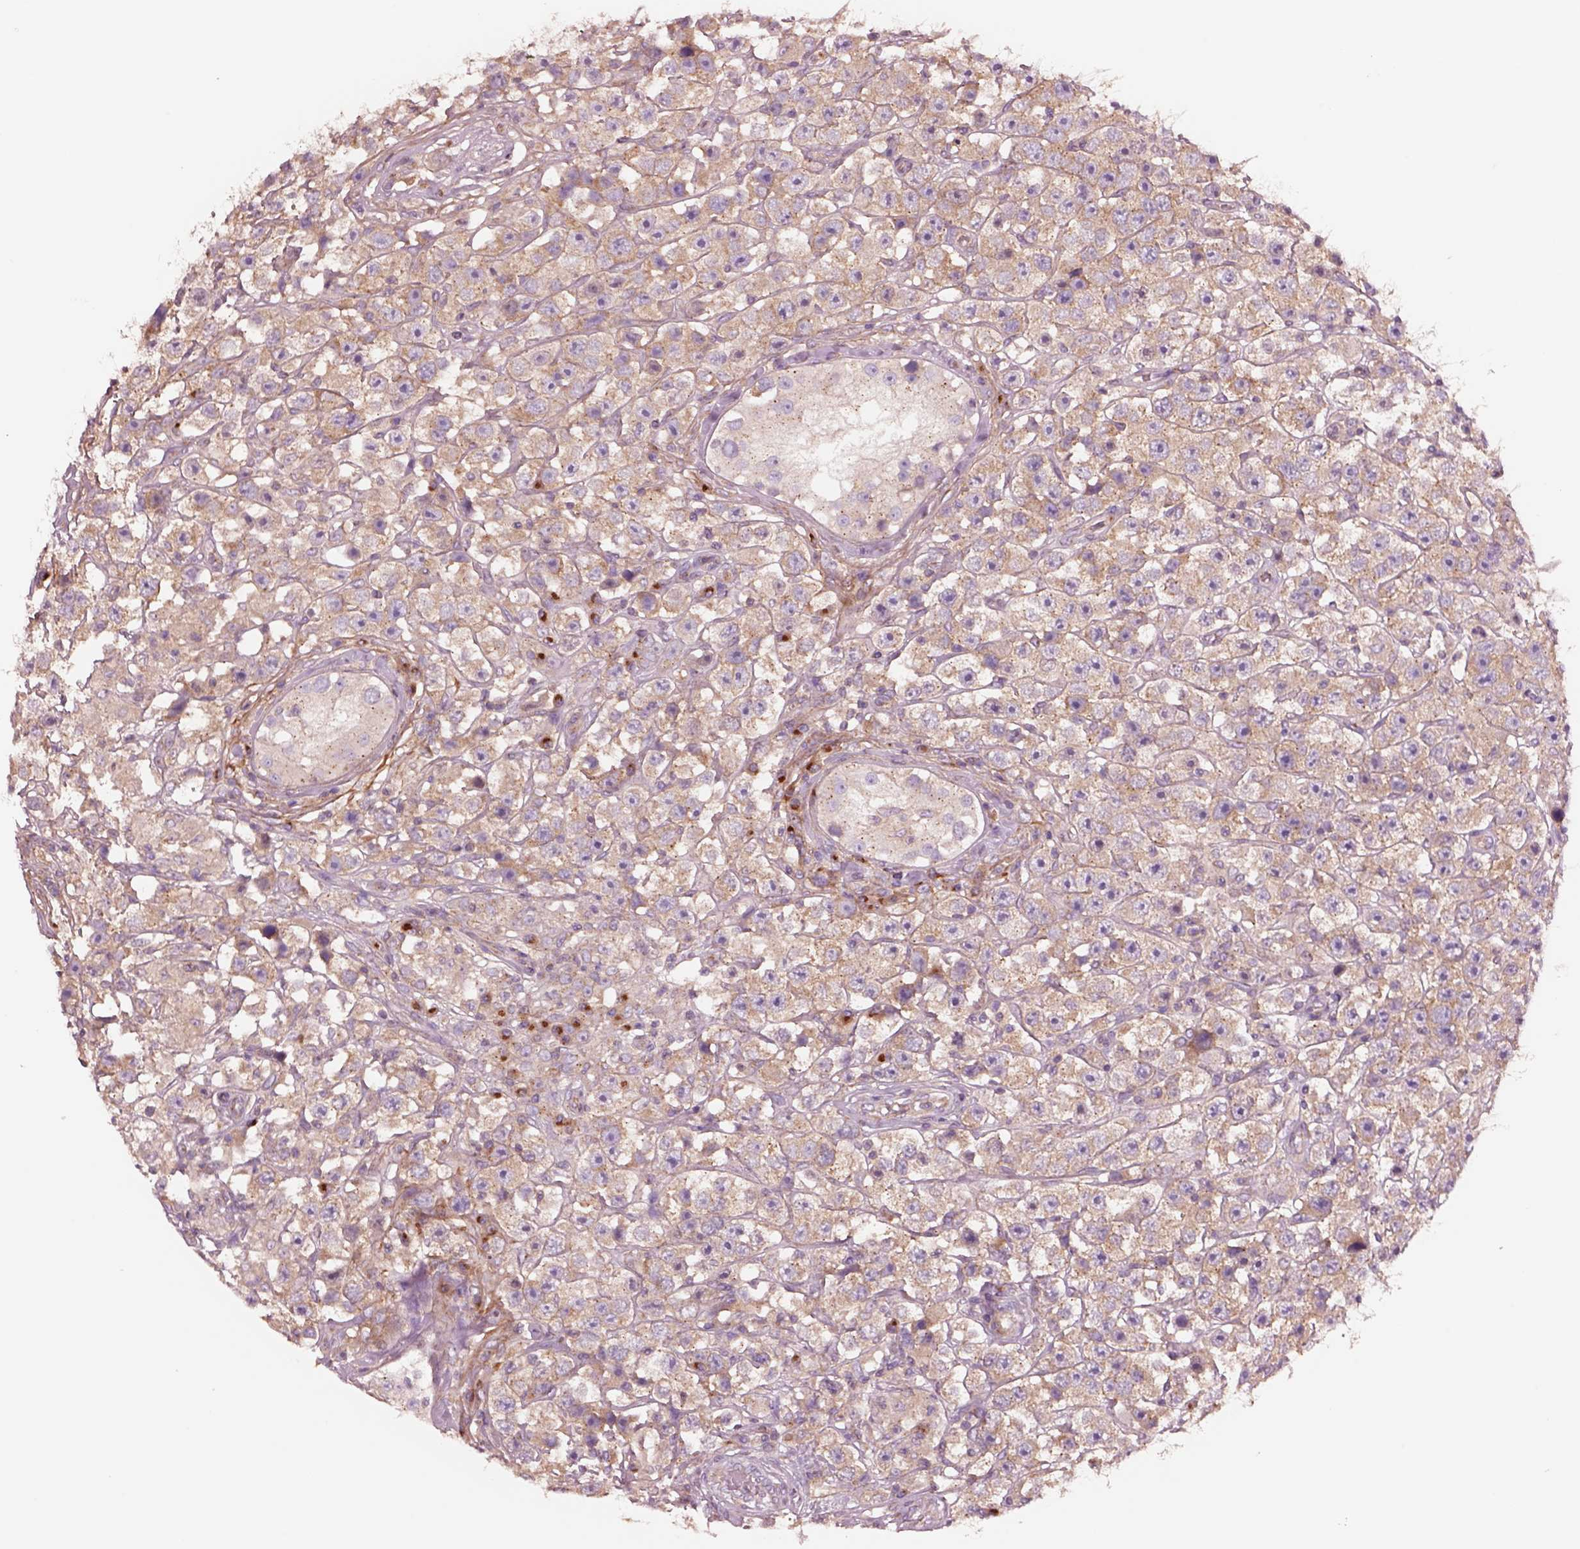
{"staining": {"intensity": "moderate", "quantity": ">75%", "location": "cytoplasmic/membranous"}, "tissue": "testis cancer", "cell_type": "Tumor cells", "image_type": "cancer", "snomed": [{"axis": "morphology", "description": "Seminoma, NOS"}, {"axis": "topography", "description": "Testis"}], "caption": "A histopathology image of human testis cancer (seminoma) stained for a protein shows moderate cytoplasmic/membranous brown staining in tumor cells.", "gene": "SEC23A", "patient": {"sex": "male", "age": 45}}